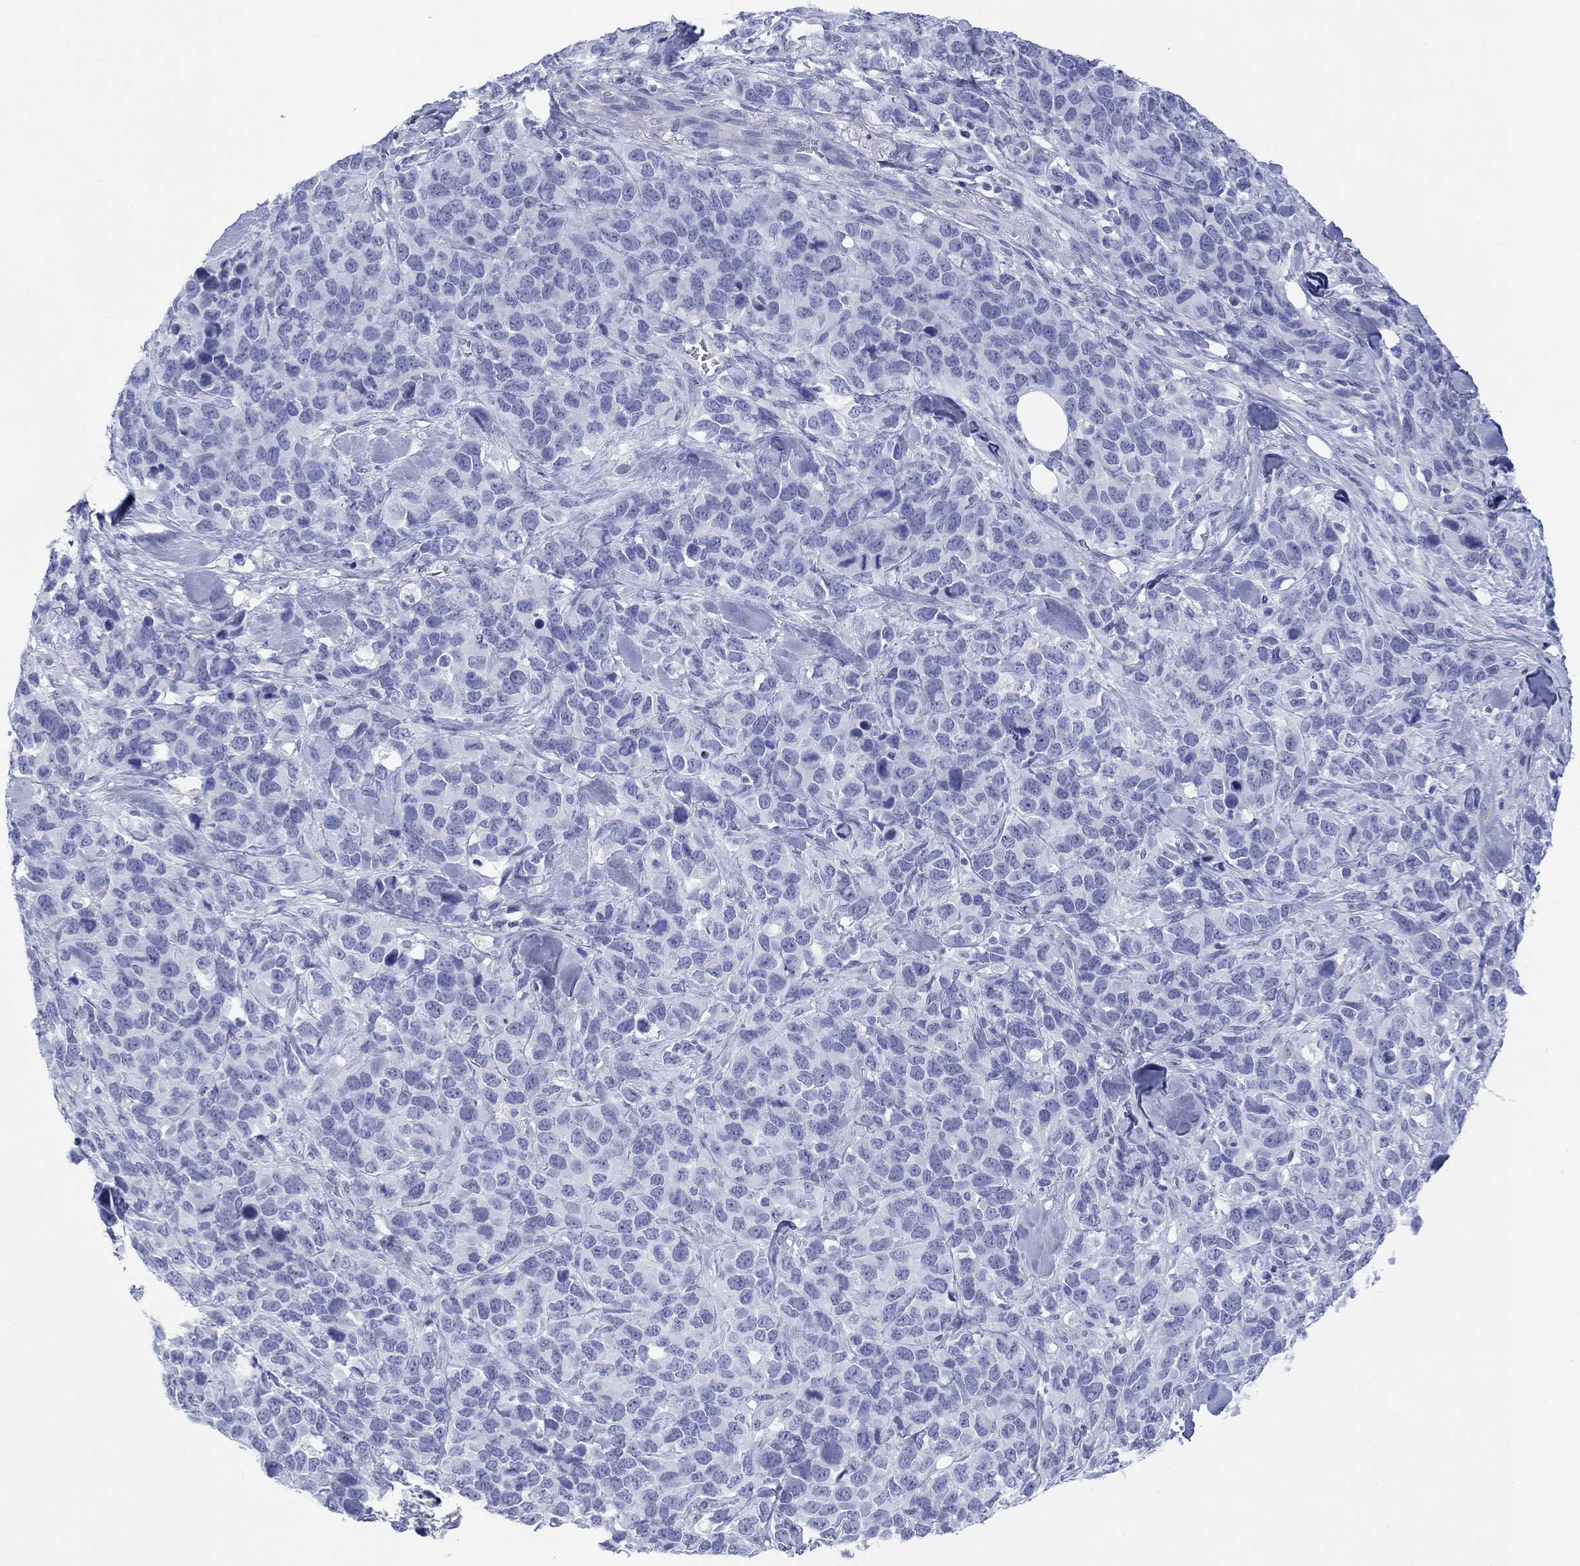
{"staining": {"intensity": "negative", "quantity": "none", "location": "none"}, "tissue": "melanoma", "cell_type": "Tumor cells", "image_type": "cancer", "snomed": [{"axis": "morphology", "description": "Malignant melanoma, Metastatic site"}, {"axis": "topography", "description": "Skin"}], "caption": "High magnification brightfield microscopy of melanoma stained with DAB (brown) and counterstained with hematoxylin (blue): tumor cells show no significant expression.", "gene": "ATP1B1", "patient": {"sex": "male", "age": 84}}